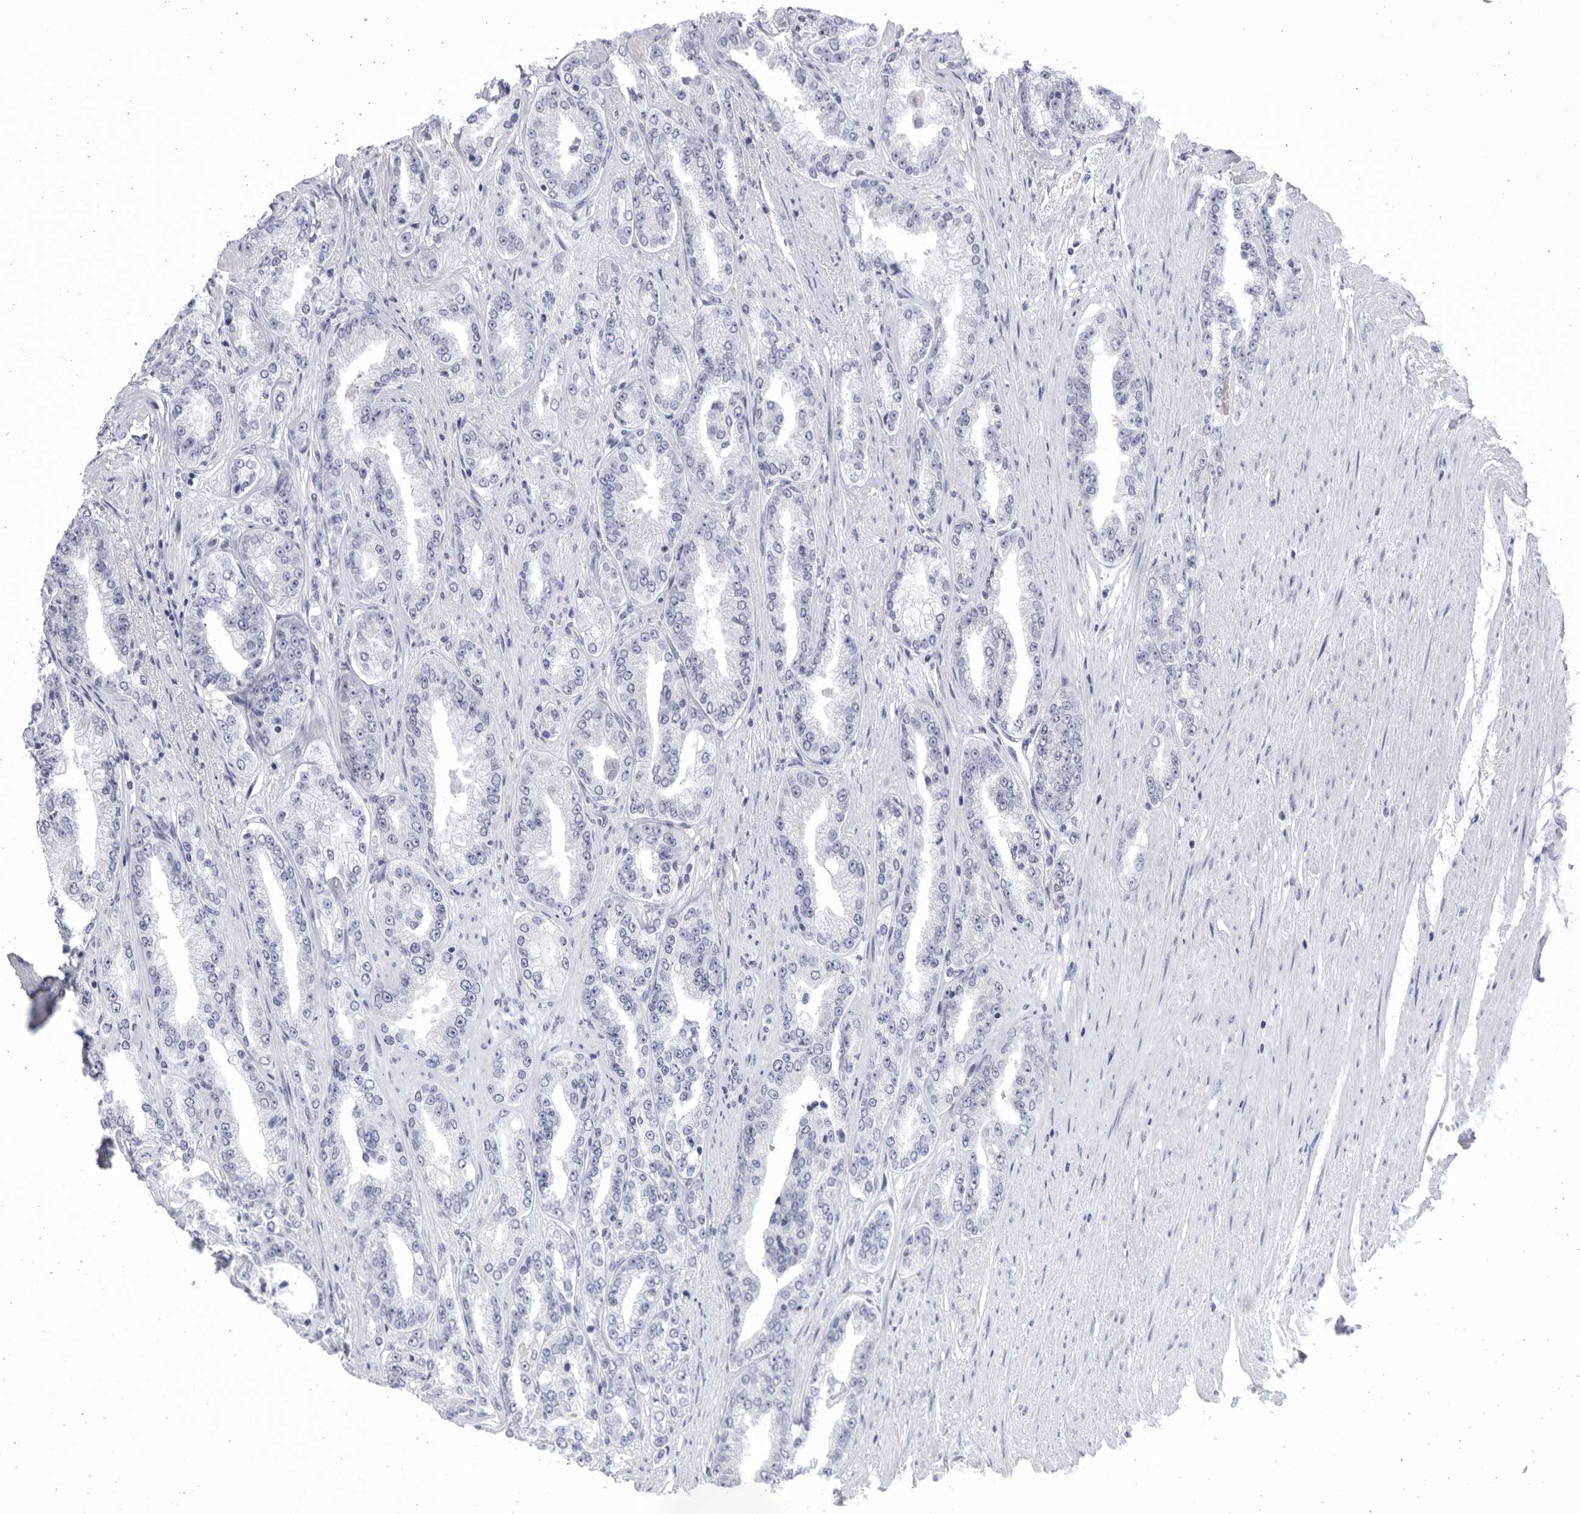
{"staining": {"intensity": "negative", "quantity": "none", "location": "none"}, "tissue": "prostate cancer", "cell_type": "Tumor cells", "image_type": "cancer", "snomed": [{"axis": "morphology", "description": "Adenocarcinoma, High grade"}, {"axis": "topography", "description": "Prostate"}], "caption": "Prostate adenocarcinoma (high-grade) stained for a protein using IHC demonstrates no expression tumor cells.", "gene": "CCDC181", "patient": {"sex": "male", "age": 71}}